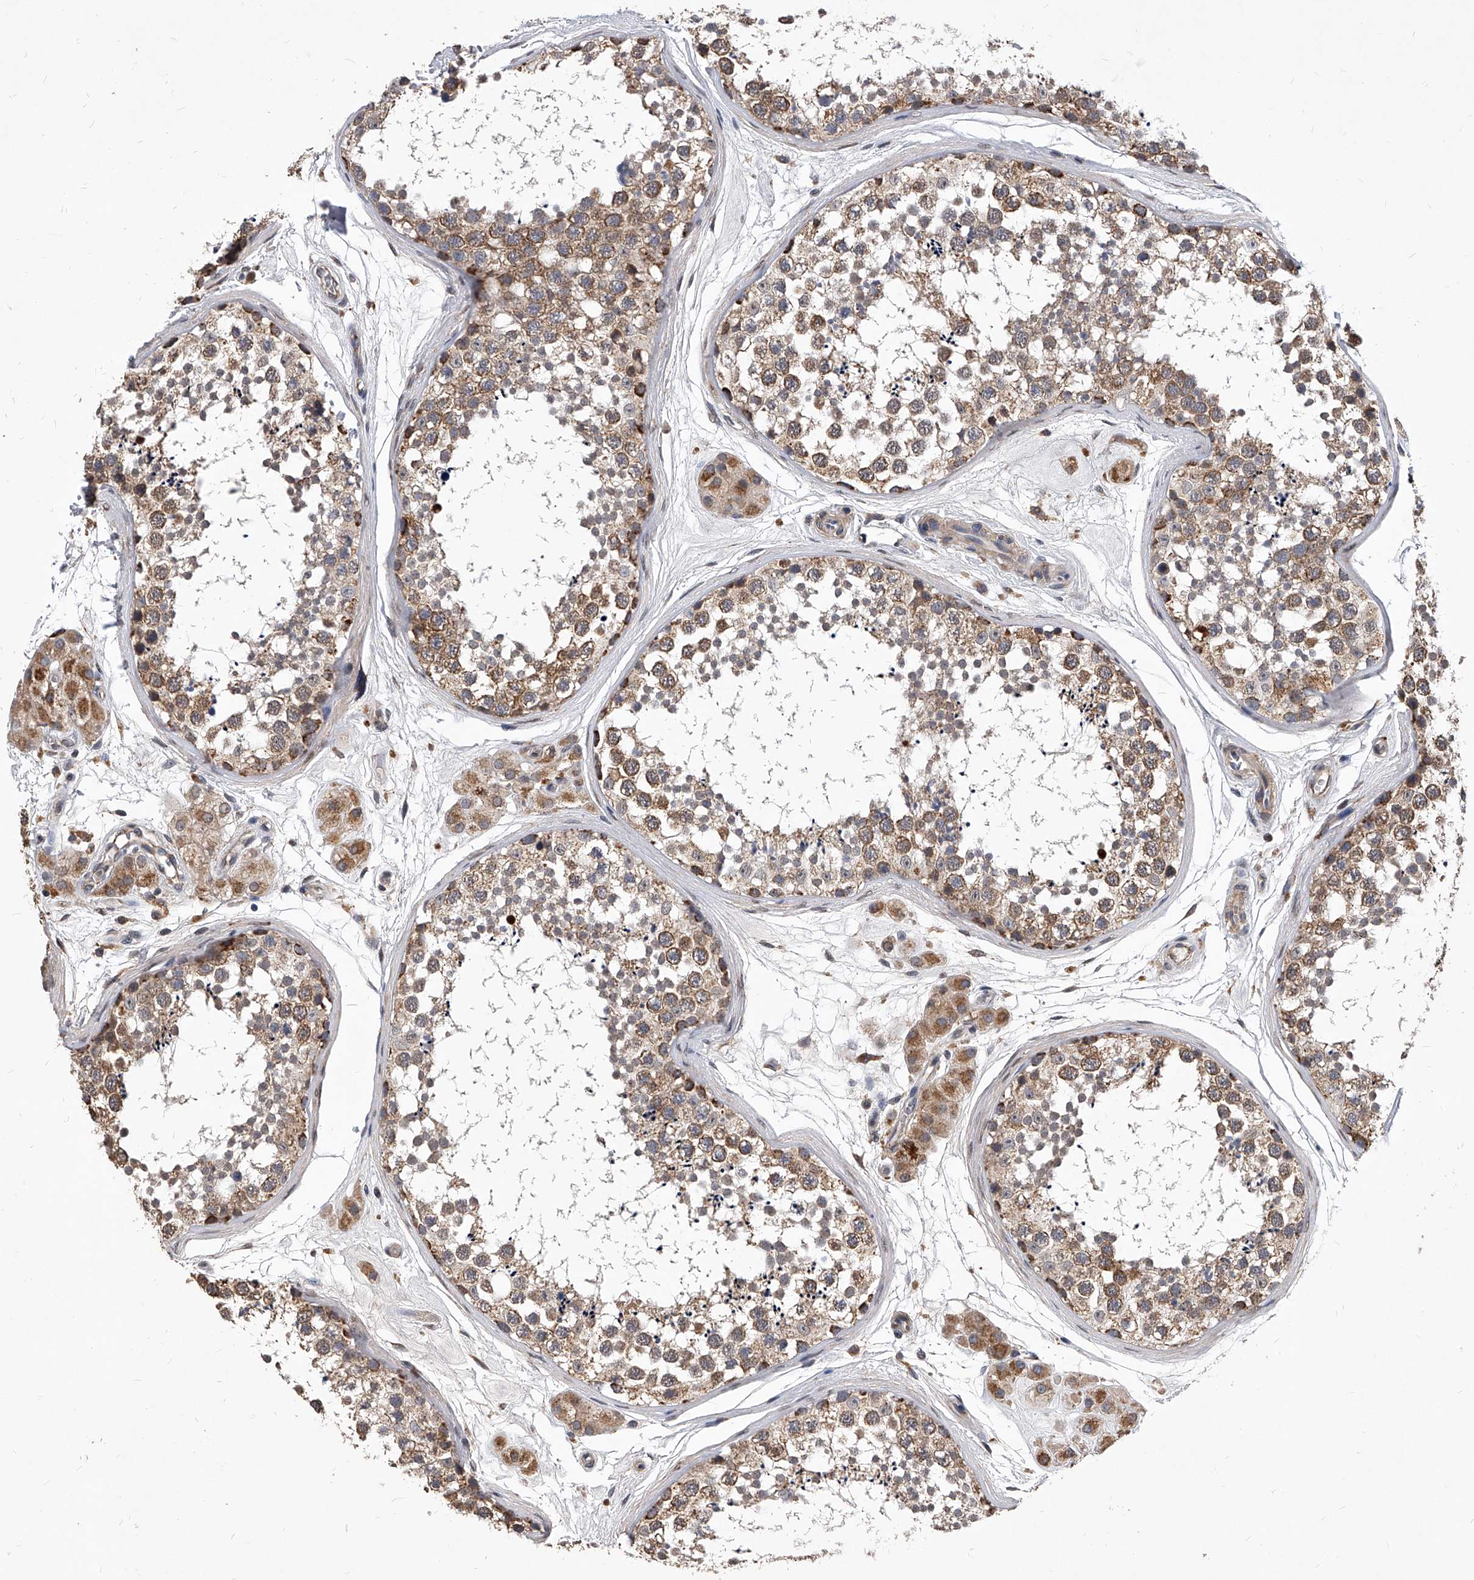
{"staining": {"intensity": "moderate", "quantity": ">75%", "location": "cytoplasmic/membranous"}, "tissue": "testis", "cell_type": "Cells in seminiferous ducts", "image_type": "normal", "snomed": [{"axis": "morphology", "description": "Normal tissue, NOS"}, {"axis": "topography", "description": "Testis"}], "caption": "Cells in seminiferous ducts demonstrate medium levels of moderate cytoplasmic/membranous positivity in about >75% of cells in unremarkable human testis. Nuclei are stained in blue.", "gene": "SOBP", "patient": {"sex": "male", "age": 56}}